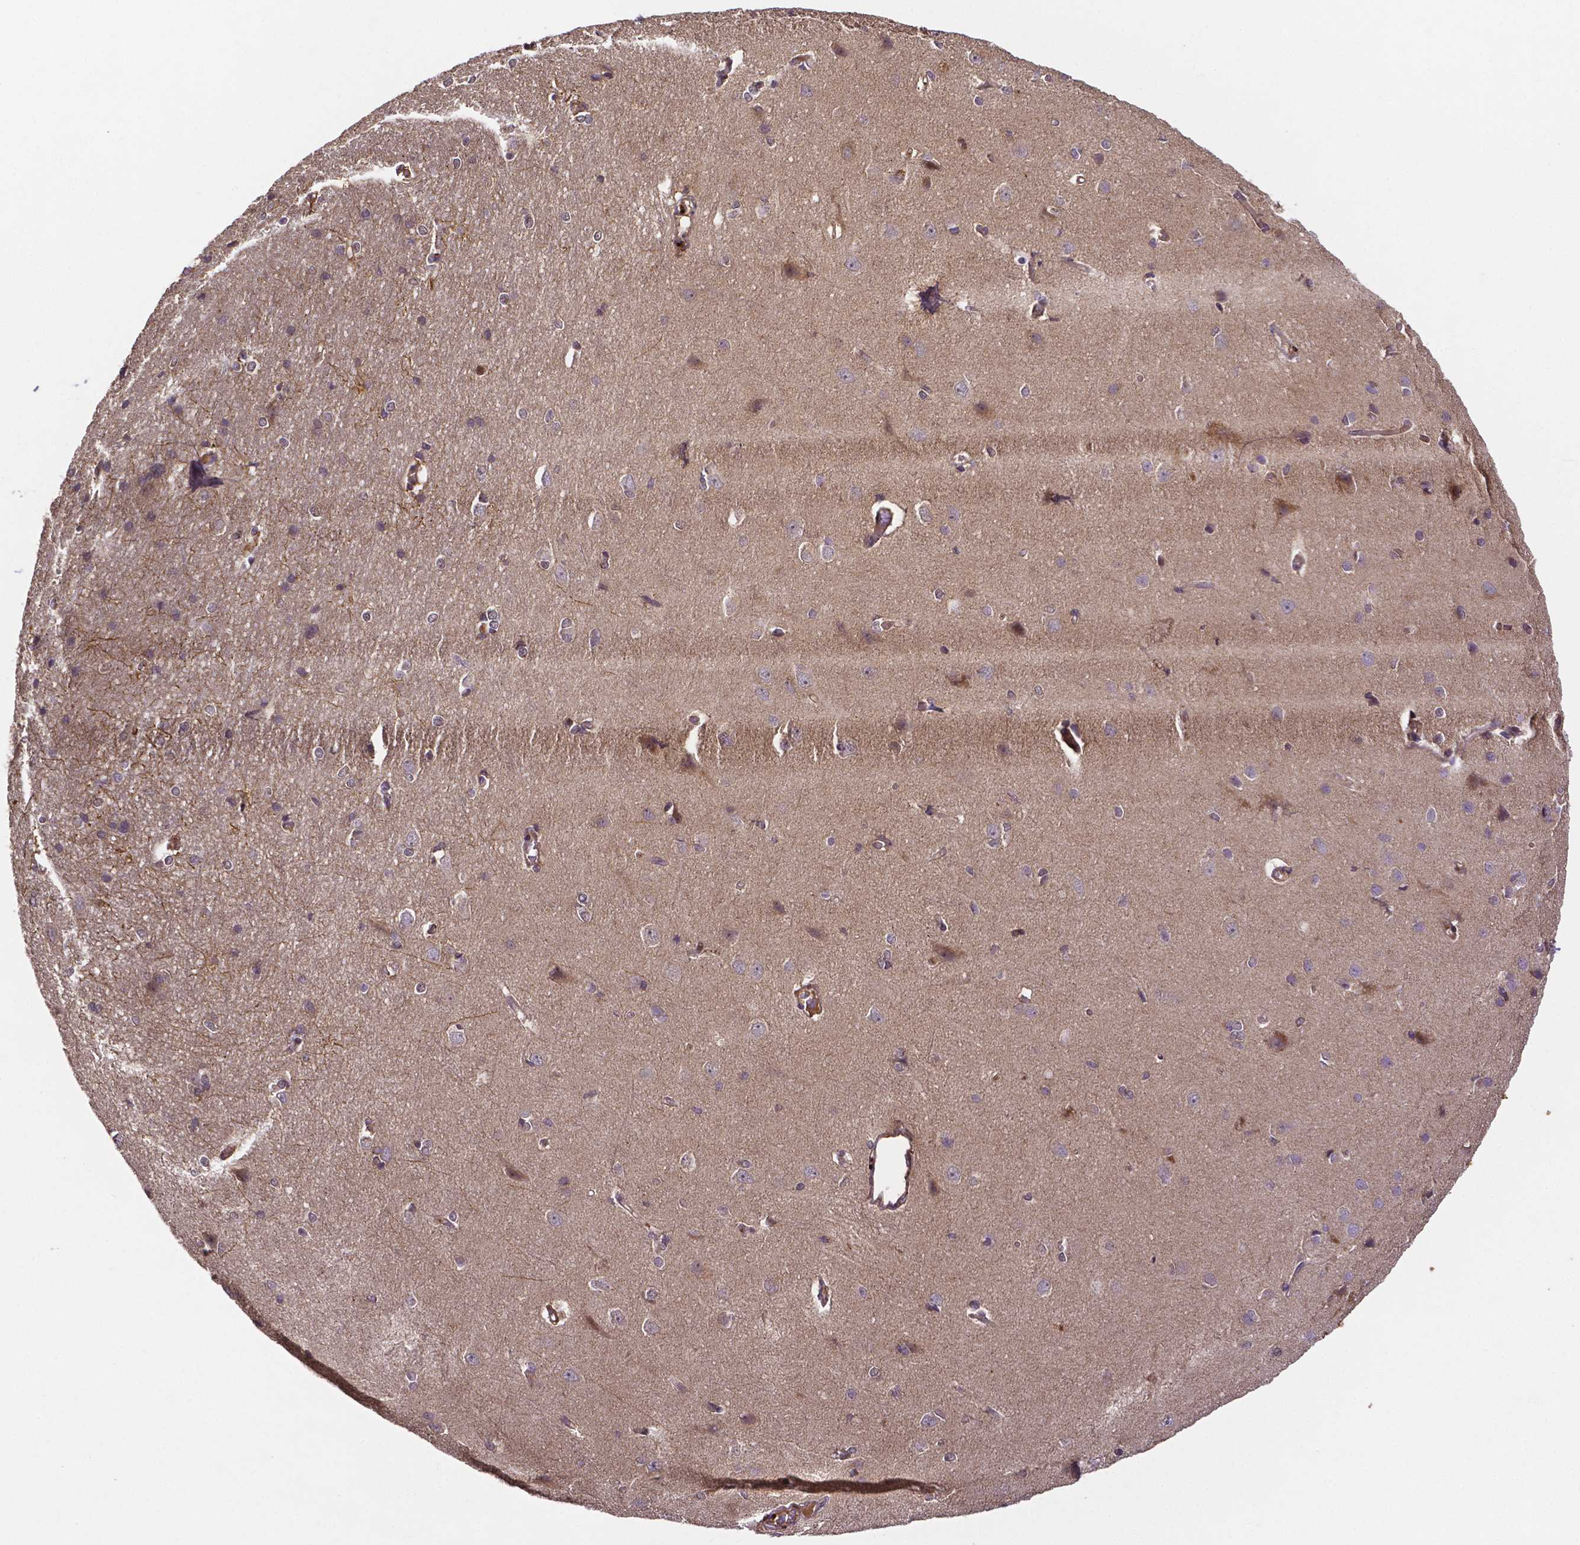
{"staining": {"intensity": "moderate", "quantity": "25%-75%", "location": "cytoplasmic/membranous"}, "tissue": "cerebral cortex", "cell_type": "Endothelial cells", "image_type": "normal", "snomed": [{"axis": "morphology", "description": "Normal tissue, NOS"}, {"axis": "topography", "description": "Cerebral cortex"}], "caption": "IHC histopathology image of benign cerebral cortex stained for a protein (brown), which demonstrates medium levels of moderate cytoplasmic/membranous staining in about 25%-75% of endothelial cells.", "gene": "RNF123", "patient": {"sex": "male", "age": 37}}